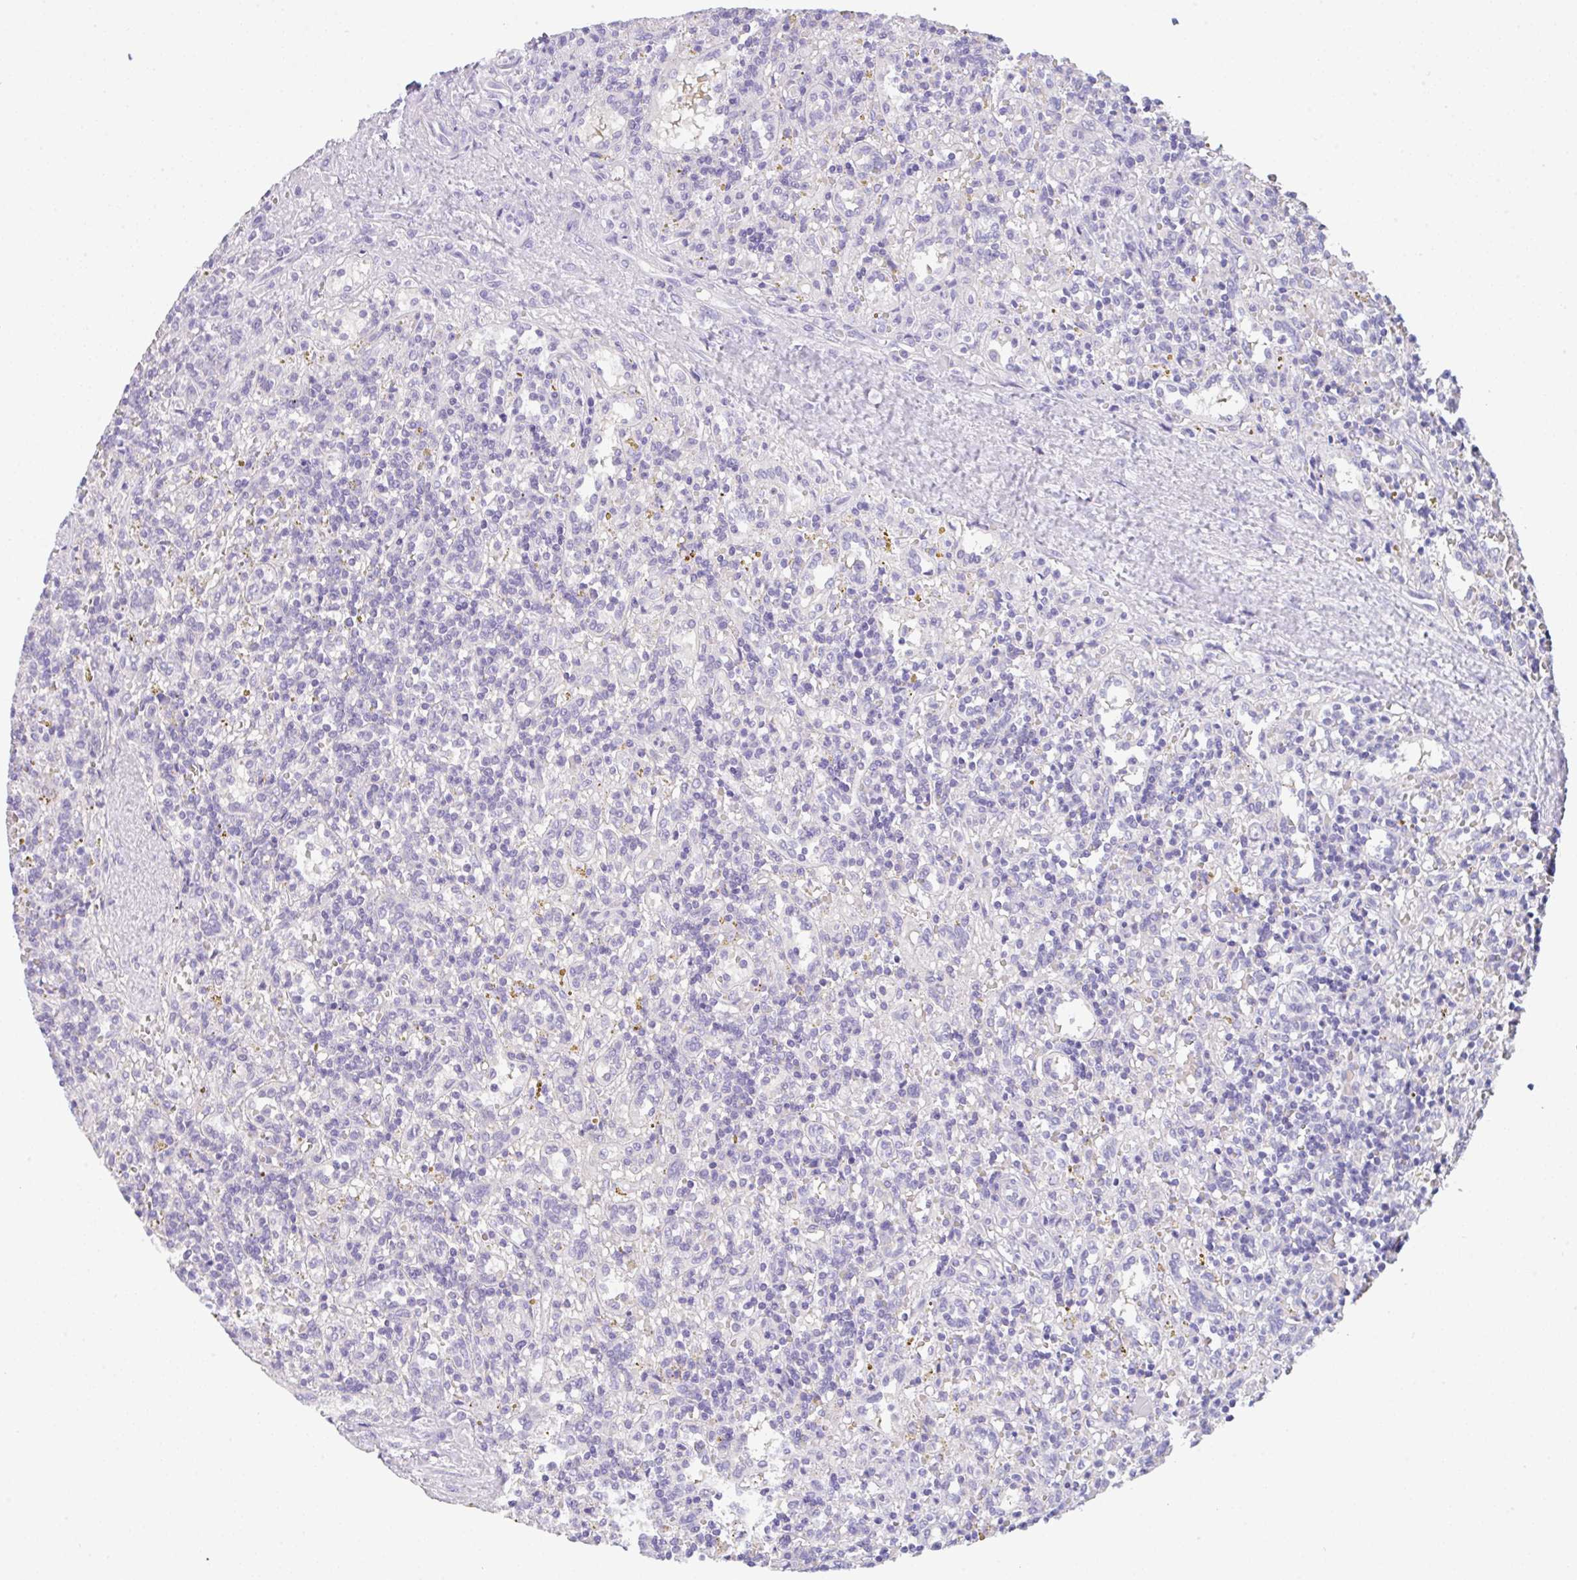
{"staining": {"intensity": "negative", "quantity": "none", "location": "none"}, "tissue": "lymphoma", "cell_type": "Tumor cells", "image_type": "cancer", "snomed": [{"axis": "morphology", "description": "Malignant lymphoma, non-Hodgkin's type, Low grade"}, {"axis": "topography", "description": "Spleen"}], "caption": "High magnification brightfield microscopy of malignant lymphoma, non-Hodgkin's type (low-grade) stained with DAB (3,3'-diaminobenzidine) (brown) and counterstained with hematoxylin (blue): tumor cells show no significant staining.", "gene": "TRAF4", "patient": {"sex": "male", "age": 67}}